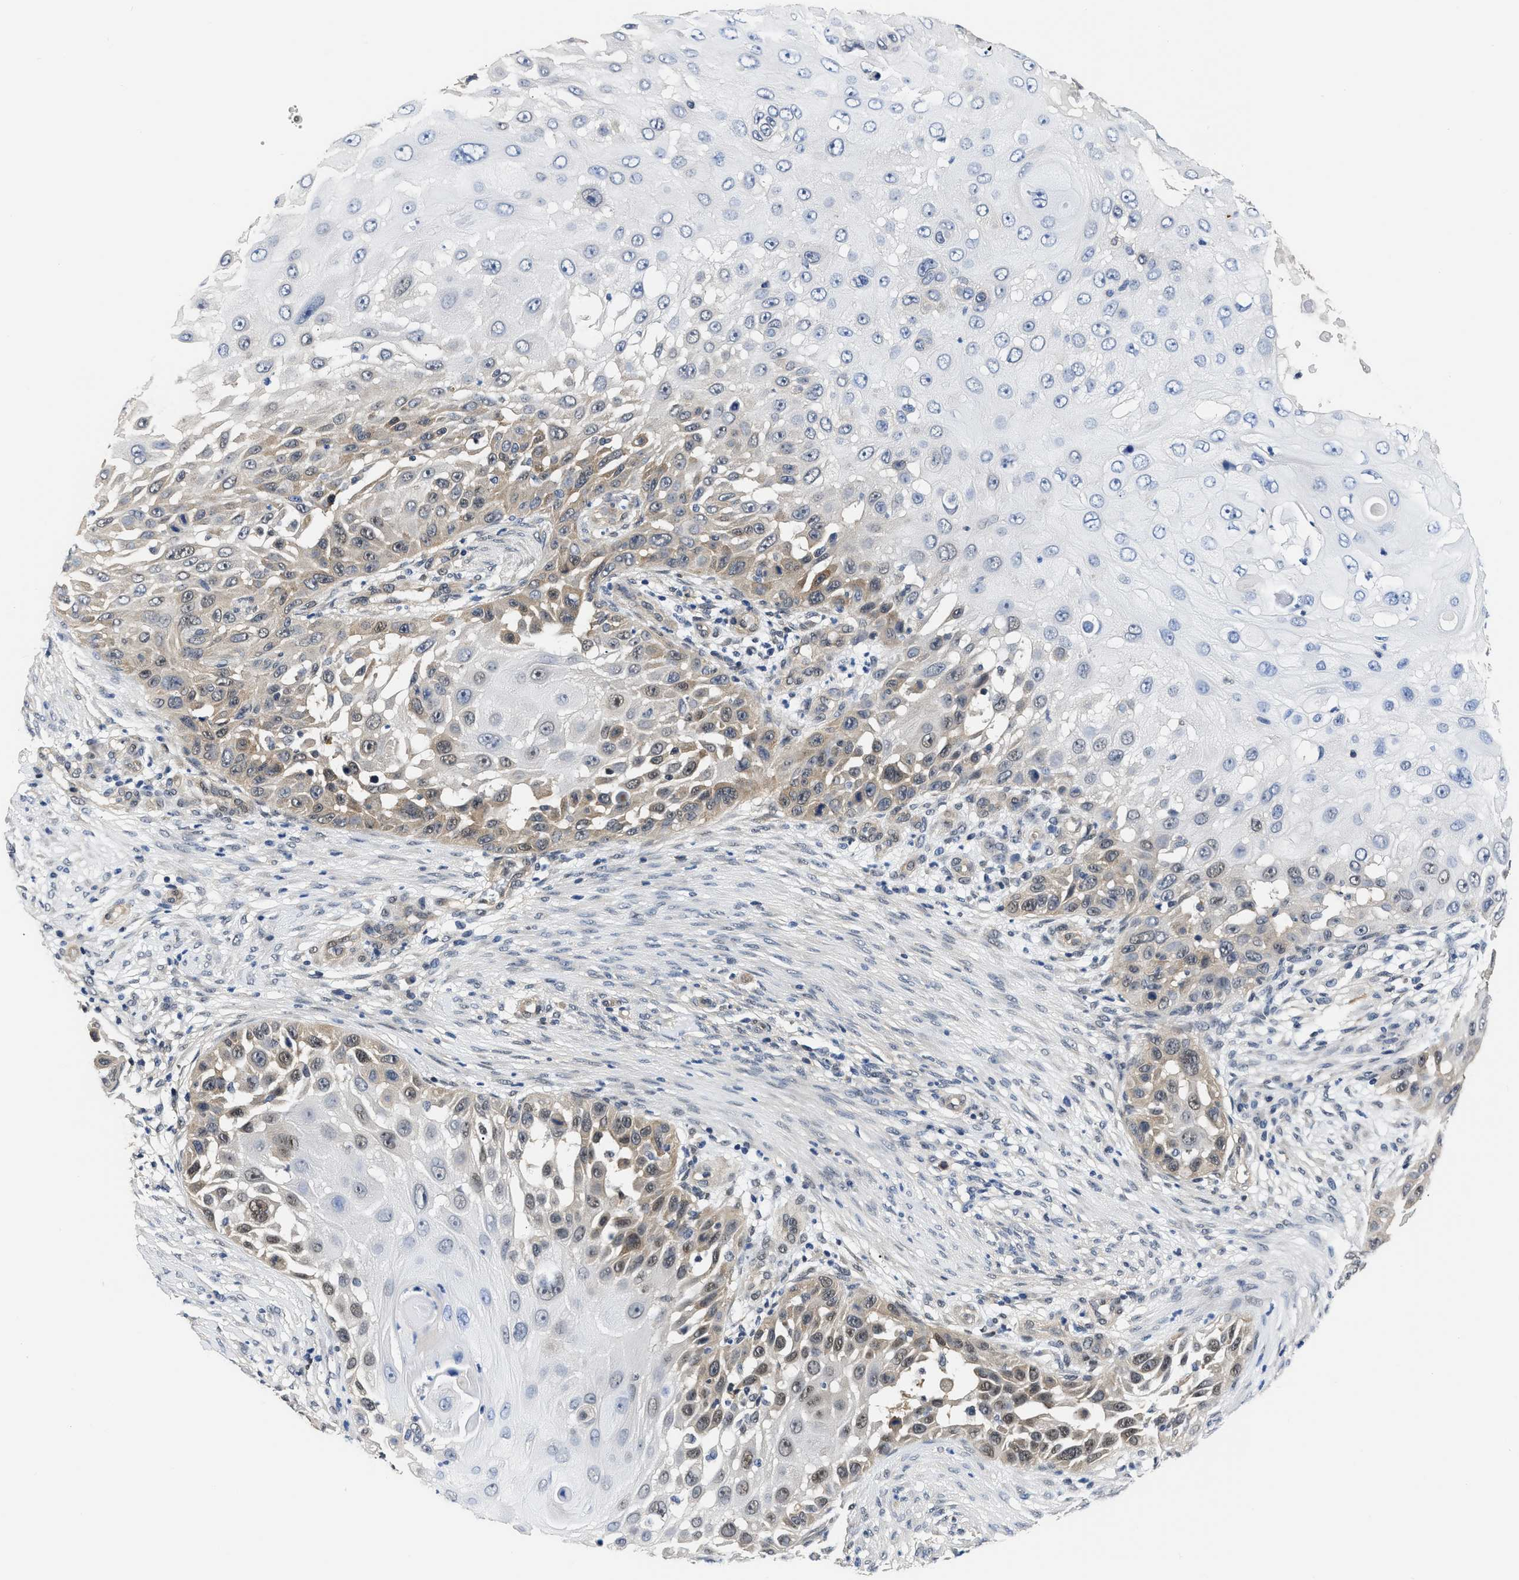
{"staining": {"intensity": "moderate", "quantity": "<25%", "location": "cytoplasmic/membranous,nuclear"}, "tissue": "skin cancer", "cell_type": "Tumor cells", "image_type": "cancer", "snomed": [{"axis": "morphology", "description": "Squamous cell carcinoma, NOS"}, {"axis": "topography", "description": "Skin"}], "caption": "Immunohistochemistry (IHC) image of human skin cancer stained for a protein (brown), which displays low levels of moderate cytoplasmic/membranous and nuclear expression in approximately <25% of tumor cells.", "gene": "XPO5", "patient": {"sex": "female", "age": 44}}